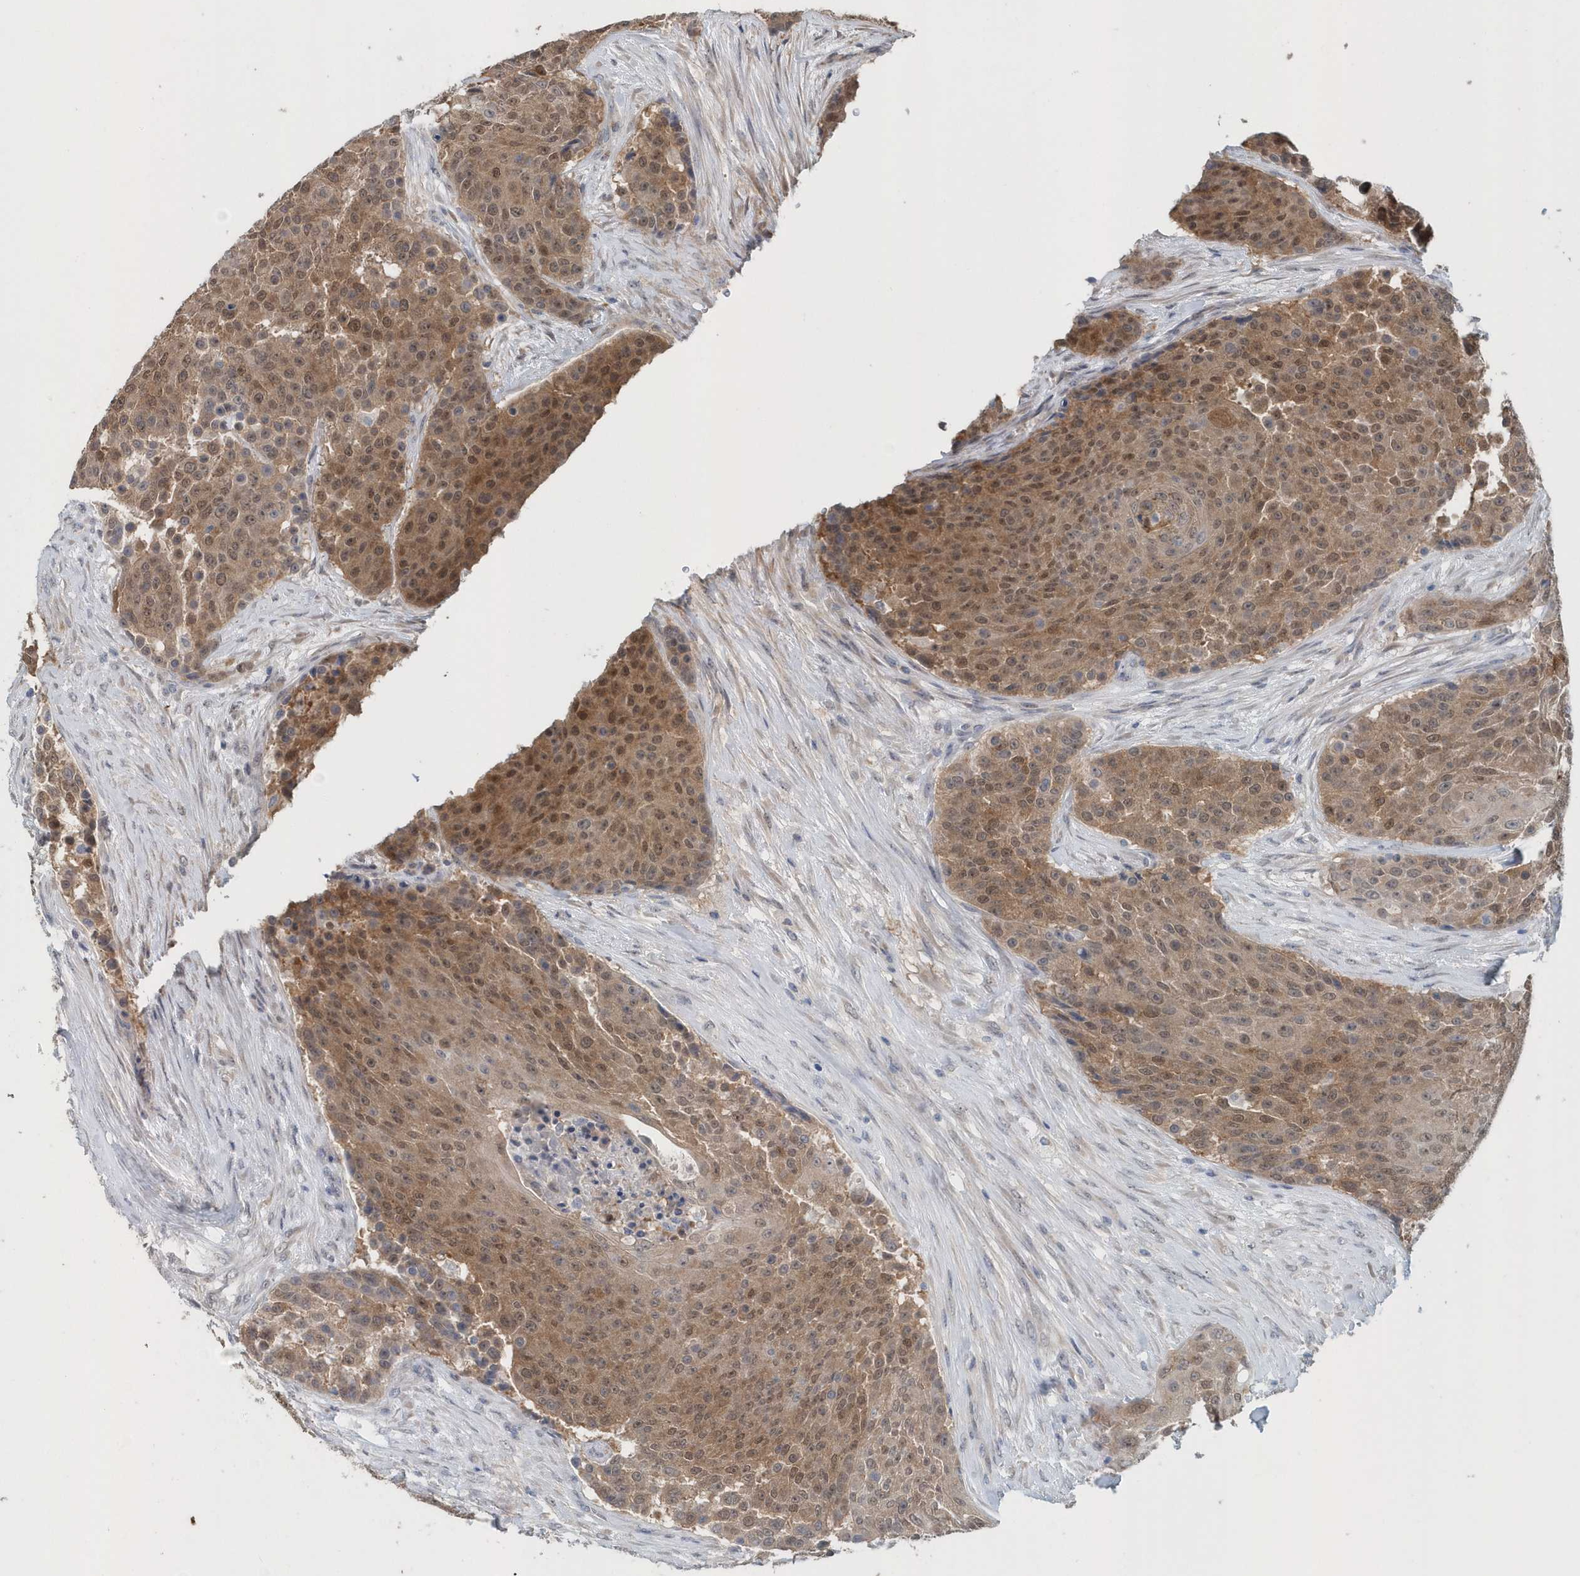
{"staining": {"intensity": "moderate", "quantity": ">75%", "location": "cytoplasmic/membranous,nuclear"}, "tissue": "urothelial cancer", "cell_type": "Tumor cells", "image_type": "cancer", "snomed": [{"axis": "morphology", "description": "Urothelial carcinoma, High grade"}, {"axis": "topography", "description": "Urinary bladder"}], "caption": "Moderate cytoplasmic/membranous and nuclear staining for a protein is present in approximately >75% of tumor cells of urothelial cancer using immunohistochemistry (IHC).", "gene": "PFN2", "patient": {"sex": "female", "age": 63}}